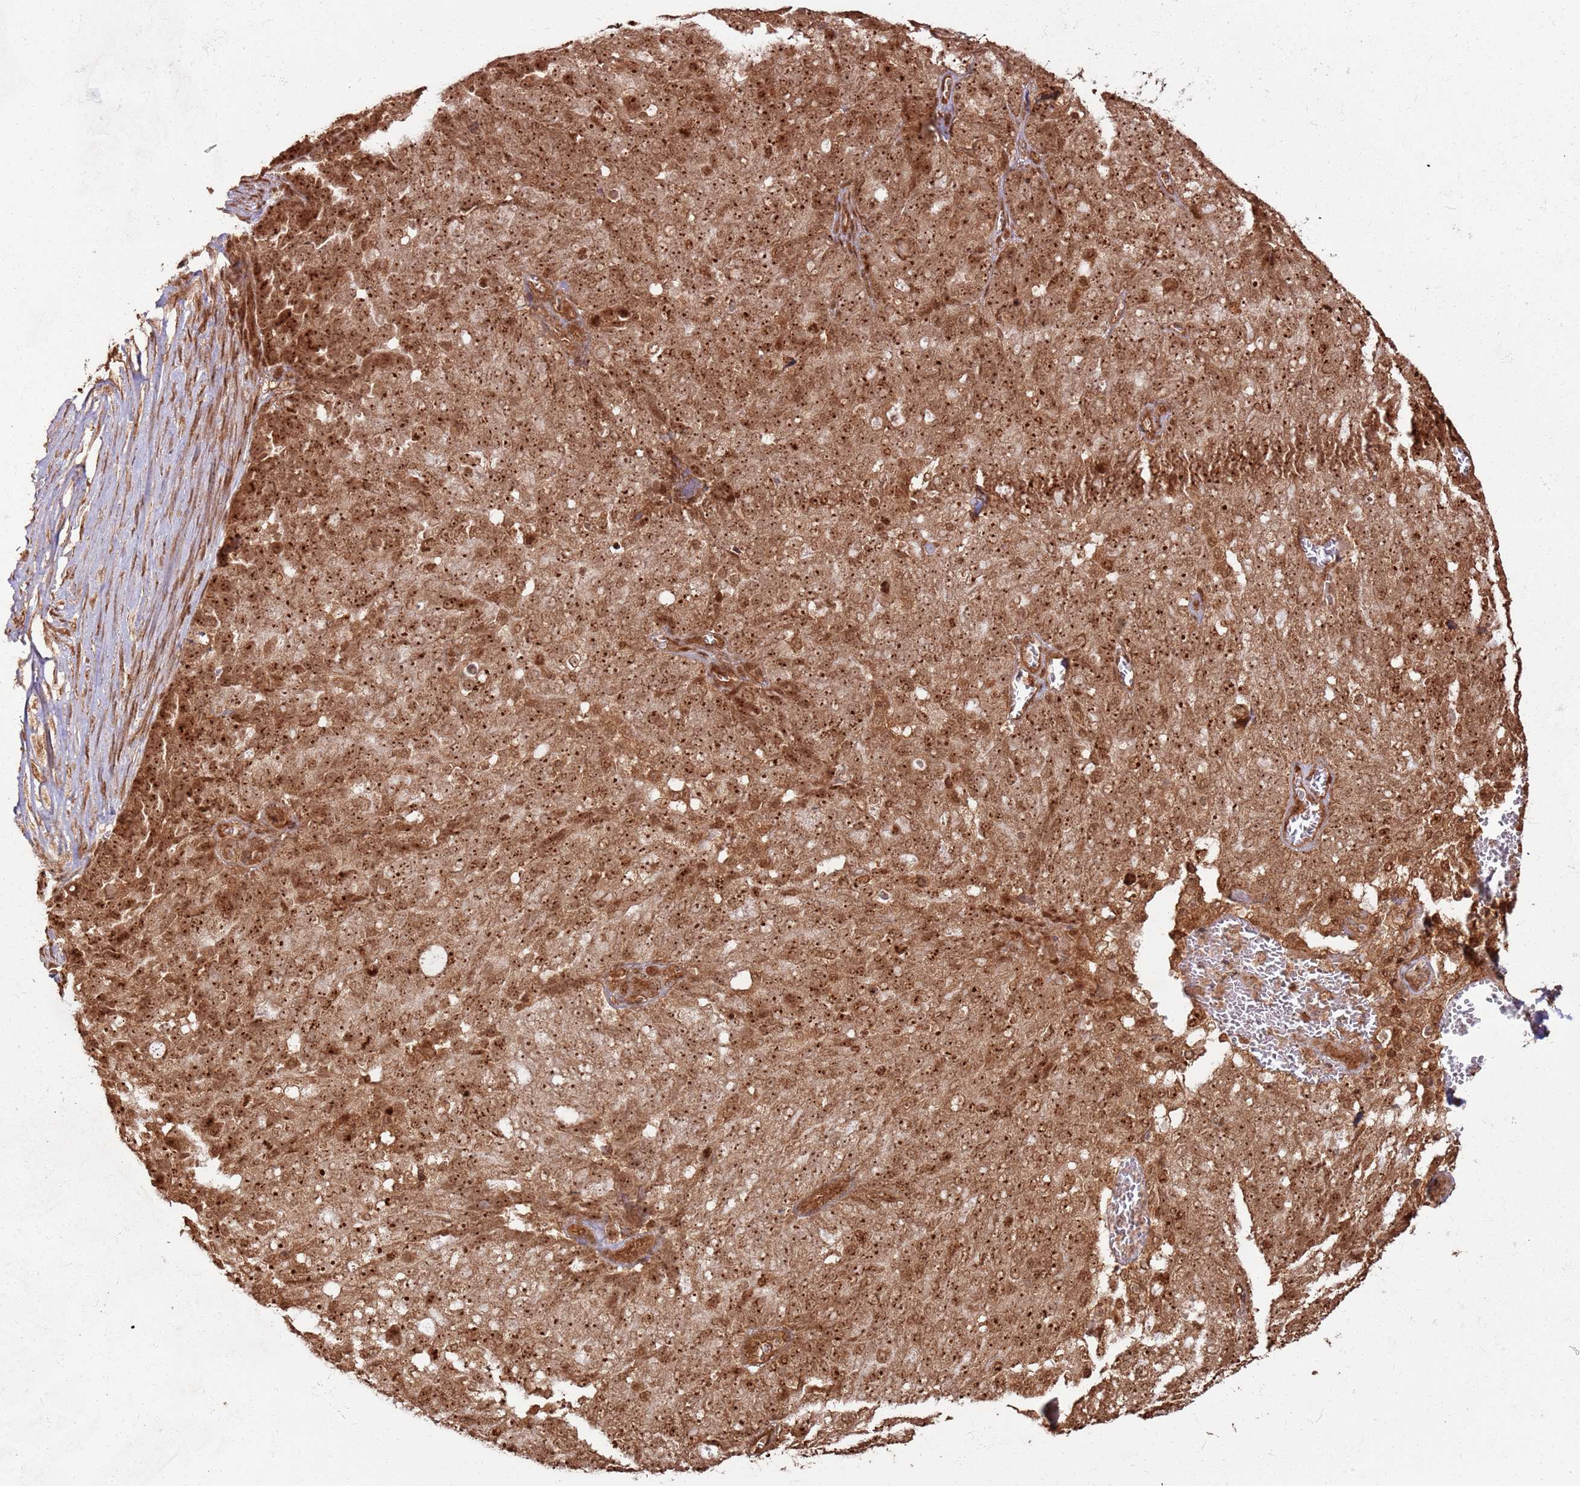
{"staining": {"intensity": "strong", "quantity": ">75%", "location": "cytoplasmic/membranous,nuclear"}, "tissue": "ovarian cancer", "cell_type": "Tumor cells", "image_type": "cancer", "snomed": [{"axis": "morphology", "description": "Cystadenocarcinoma, serous, NOS"}, {"axis": "topography", "description": "Soft tissue"}, {"axis": "topography", "description": "Ovary"}], "caption": "Serous cystadenocarcinoma (ovarian) stained for a protein (brown) demonstrates strong cytoplasmic/membranous and nuclear positive expression in approximately >75% of tumor cells.", "gene": "TBC1D13", "patient": {"sex": "female", "age": 57}}